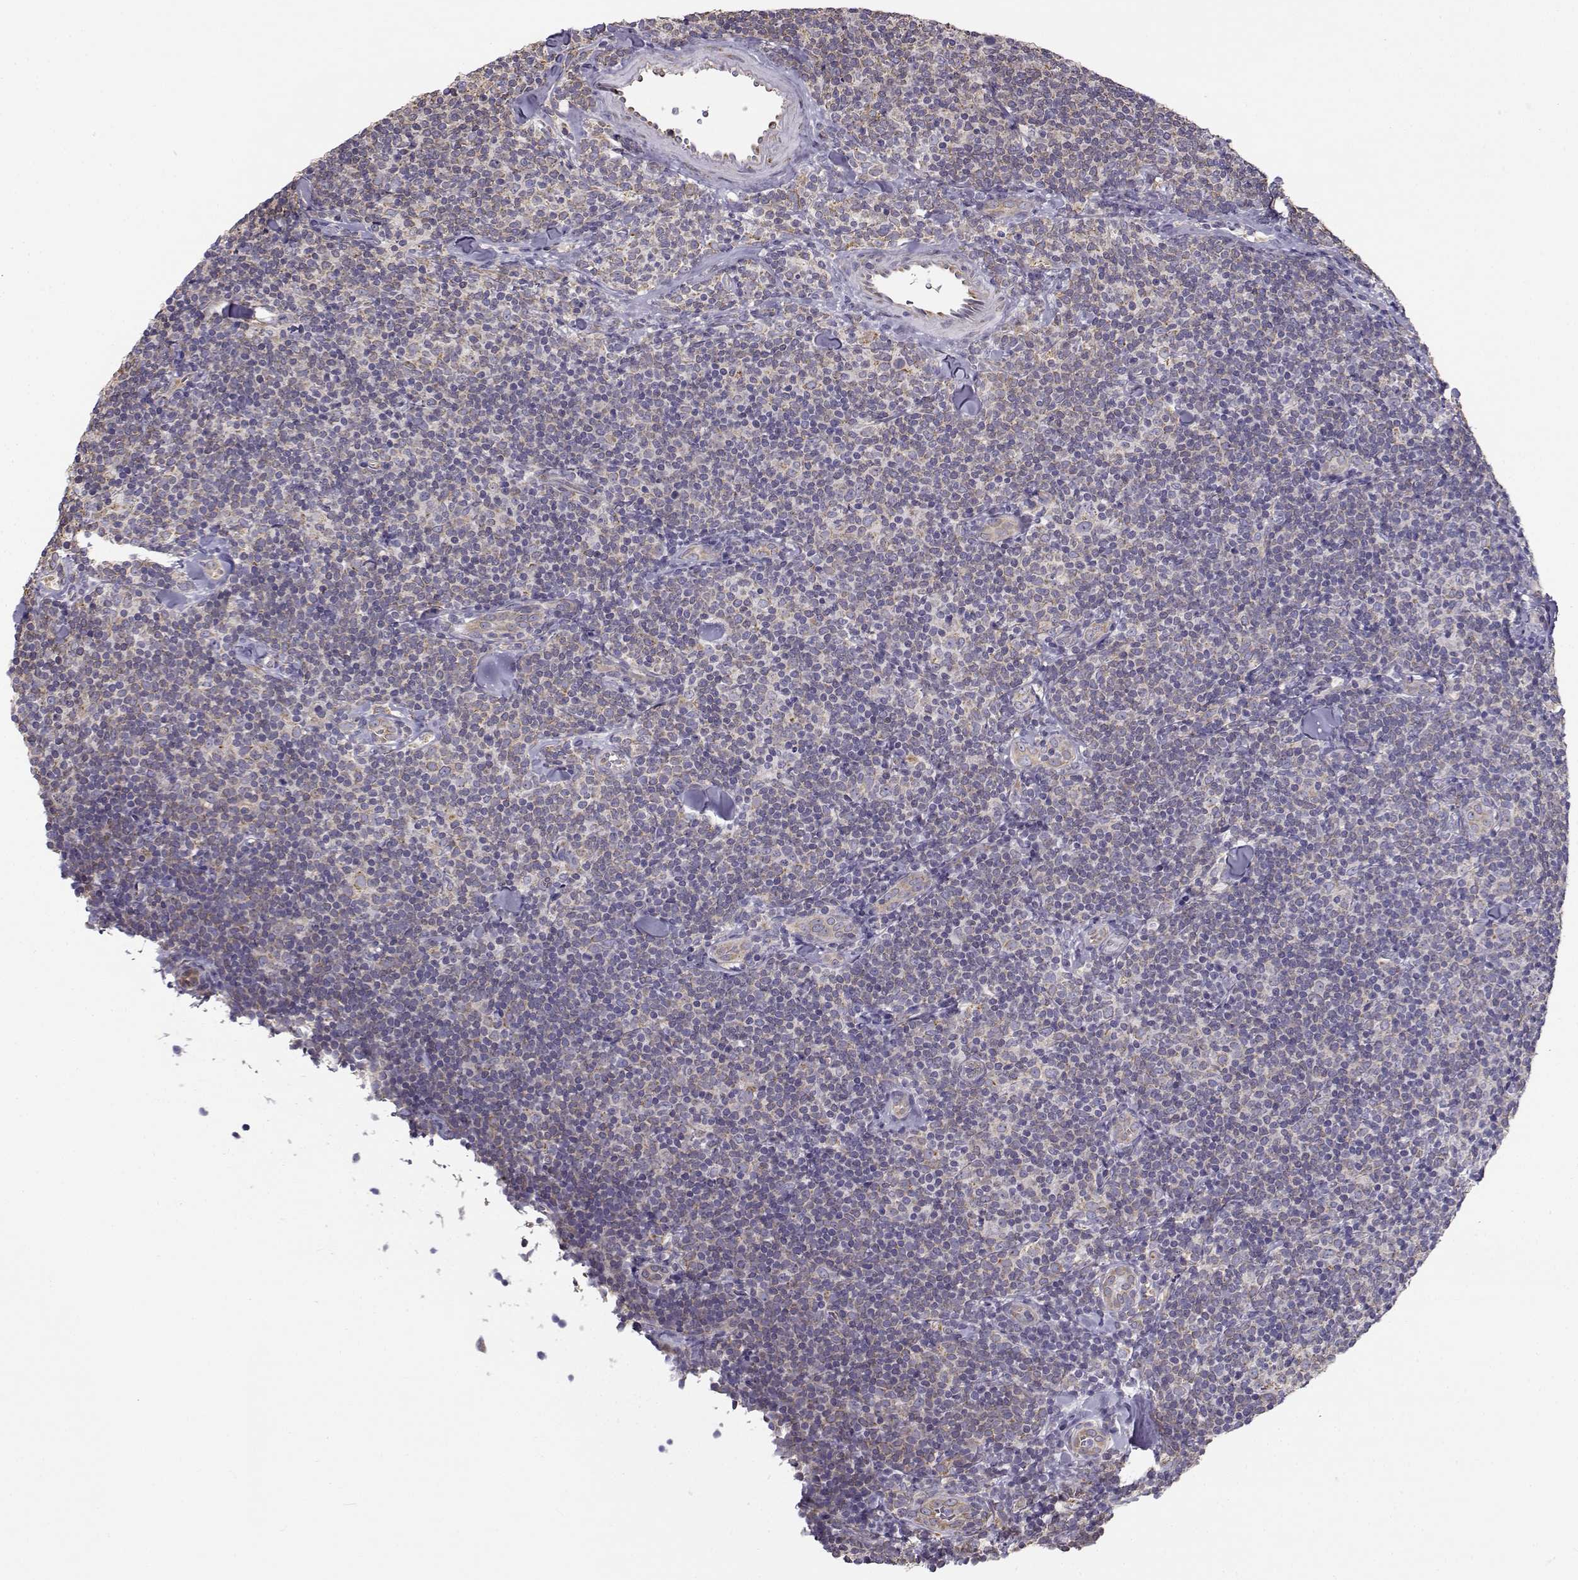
{"staining": {"intensity": "negative", "quantity": "none", "location": "none"}, "tissue": "lymphoma", "cell_type": "Tumor cells", "image_type": "cancer", "snomed": [{"axis": "morphology", "description": "Malignant lymphoma, non-Hodgkin's type, Low grade"}, {"axis": "topography", "description": "Lymph node"}], "caption": "Protein analysis of lymphoma demonstrates no significant positivity in tumor cells. The staining was performed using DAB (3,3'-diaminobenzidine) to visualize the protein expression in brown, while the nuclei were stained in blue with hematoxylin (Magnification: 20x).", "gene": "BEND6", "patient": {"sex": "female", "age": 56}}